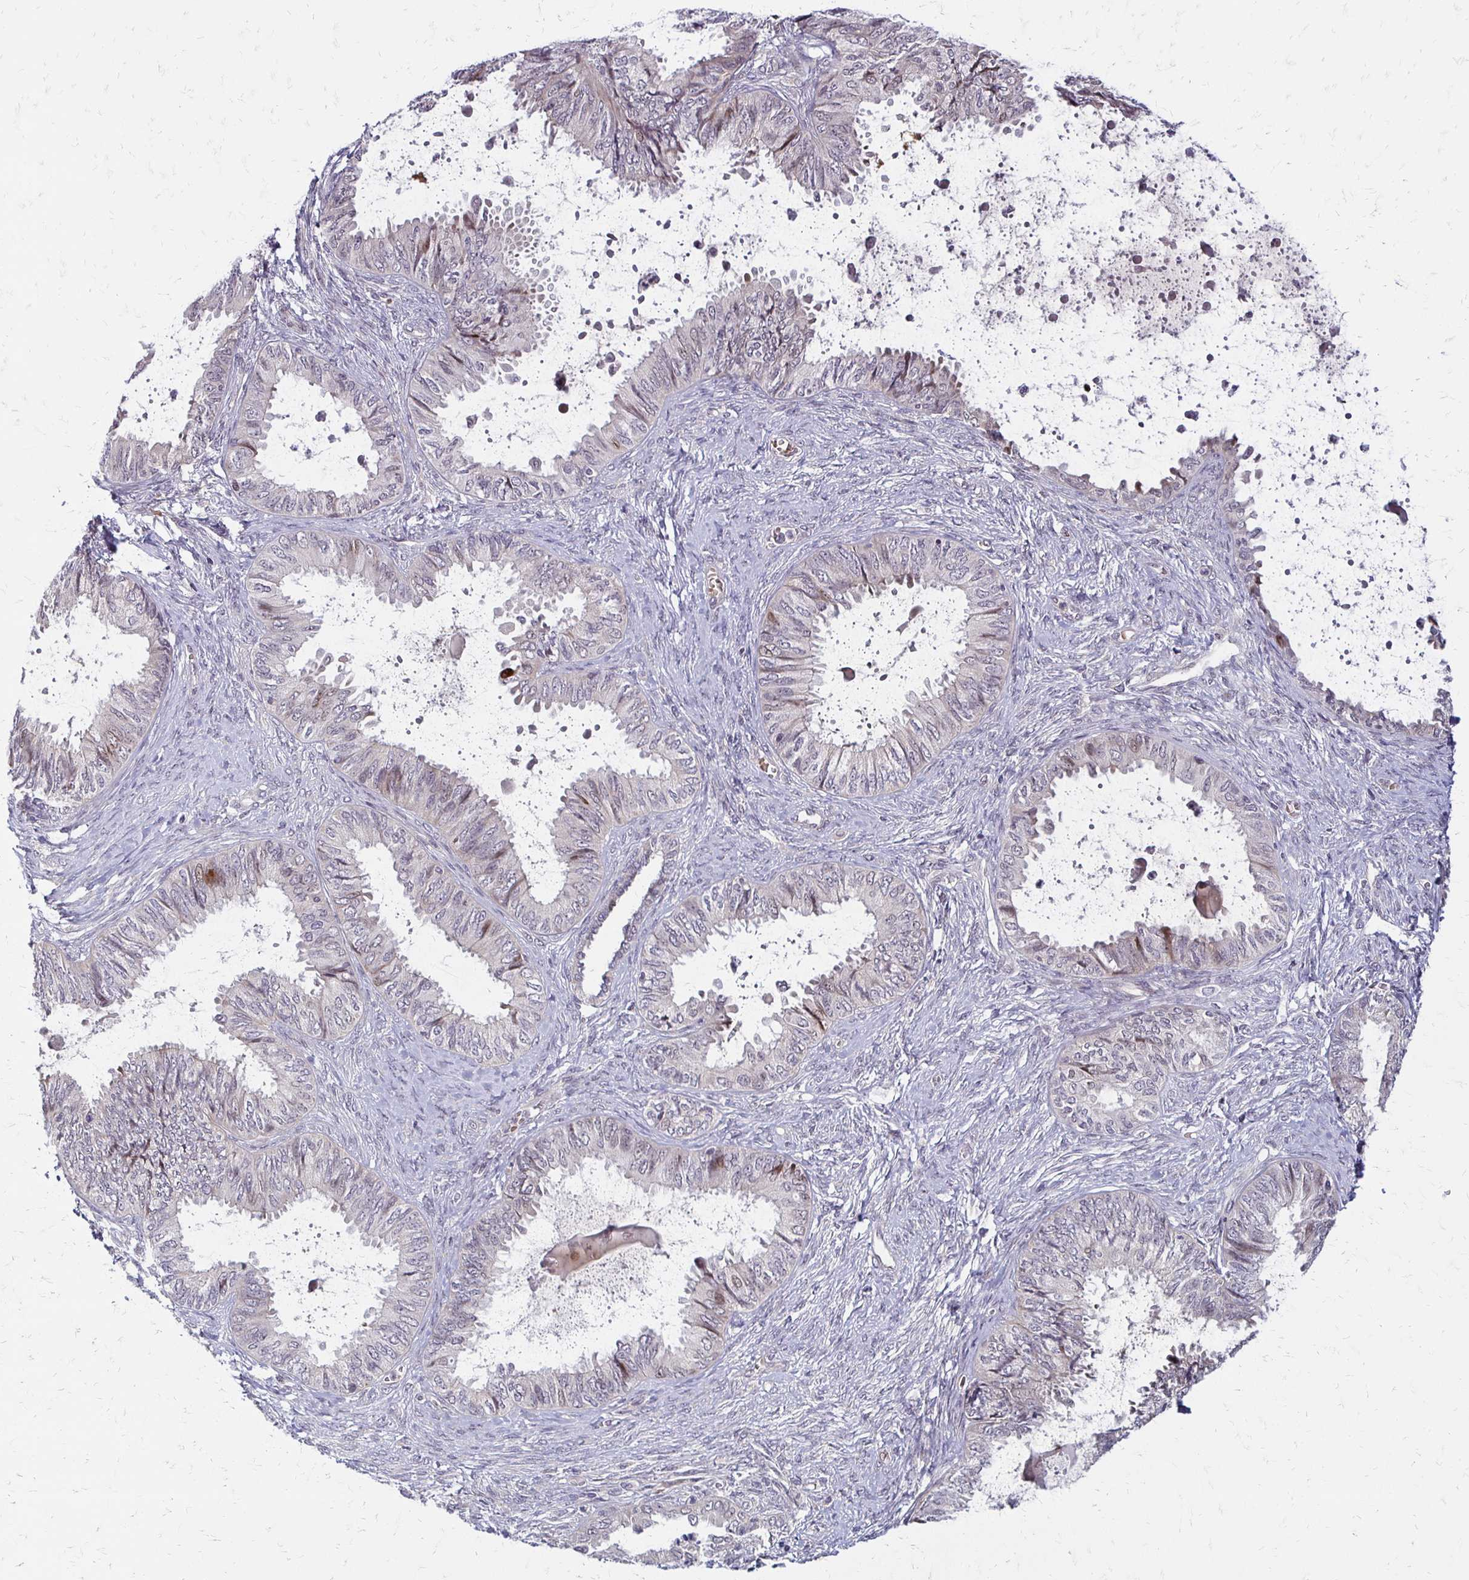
{"staining": {"intensity": "negative", "quantity": "none", "location": "none"}, "tissue": "ovarian cancer", "cell_type": "Tumor cells", "image_type": "cancer", "snomed": [{"axis": "morphology", "description": "Carcinoma, endometroid"}, {"axis": "topography", "description": "Ovary"}], "caption": "Immunohistochemistry histopathology image of neoplastic tissue: endometroid carcinoma (ovarian) stained with DAB demonstrates no significant protein positivity in tumor cells.", "gene": "TRIR", "patient": {"sex": "female", "age": 70}}